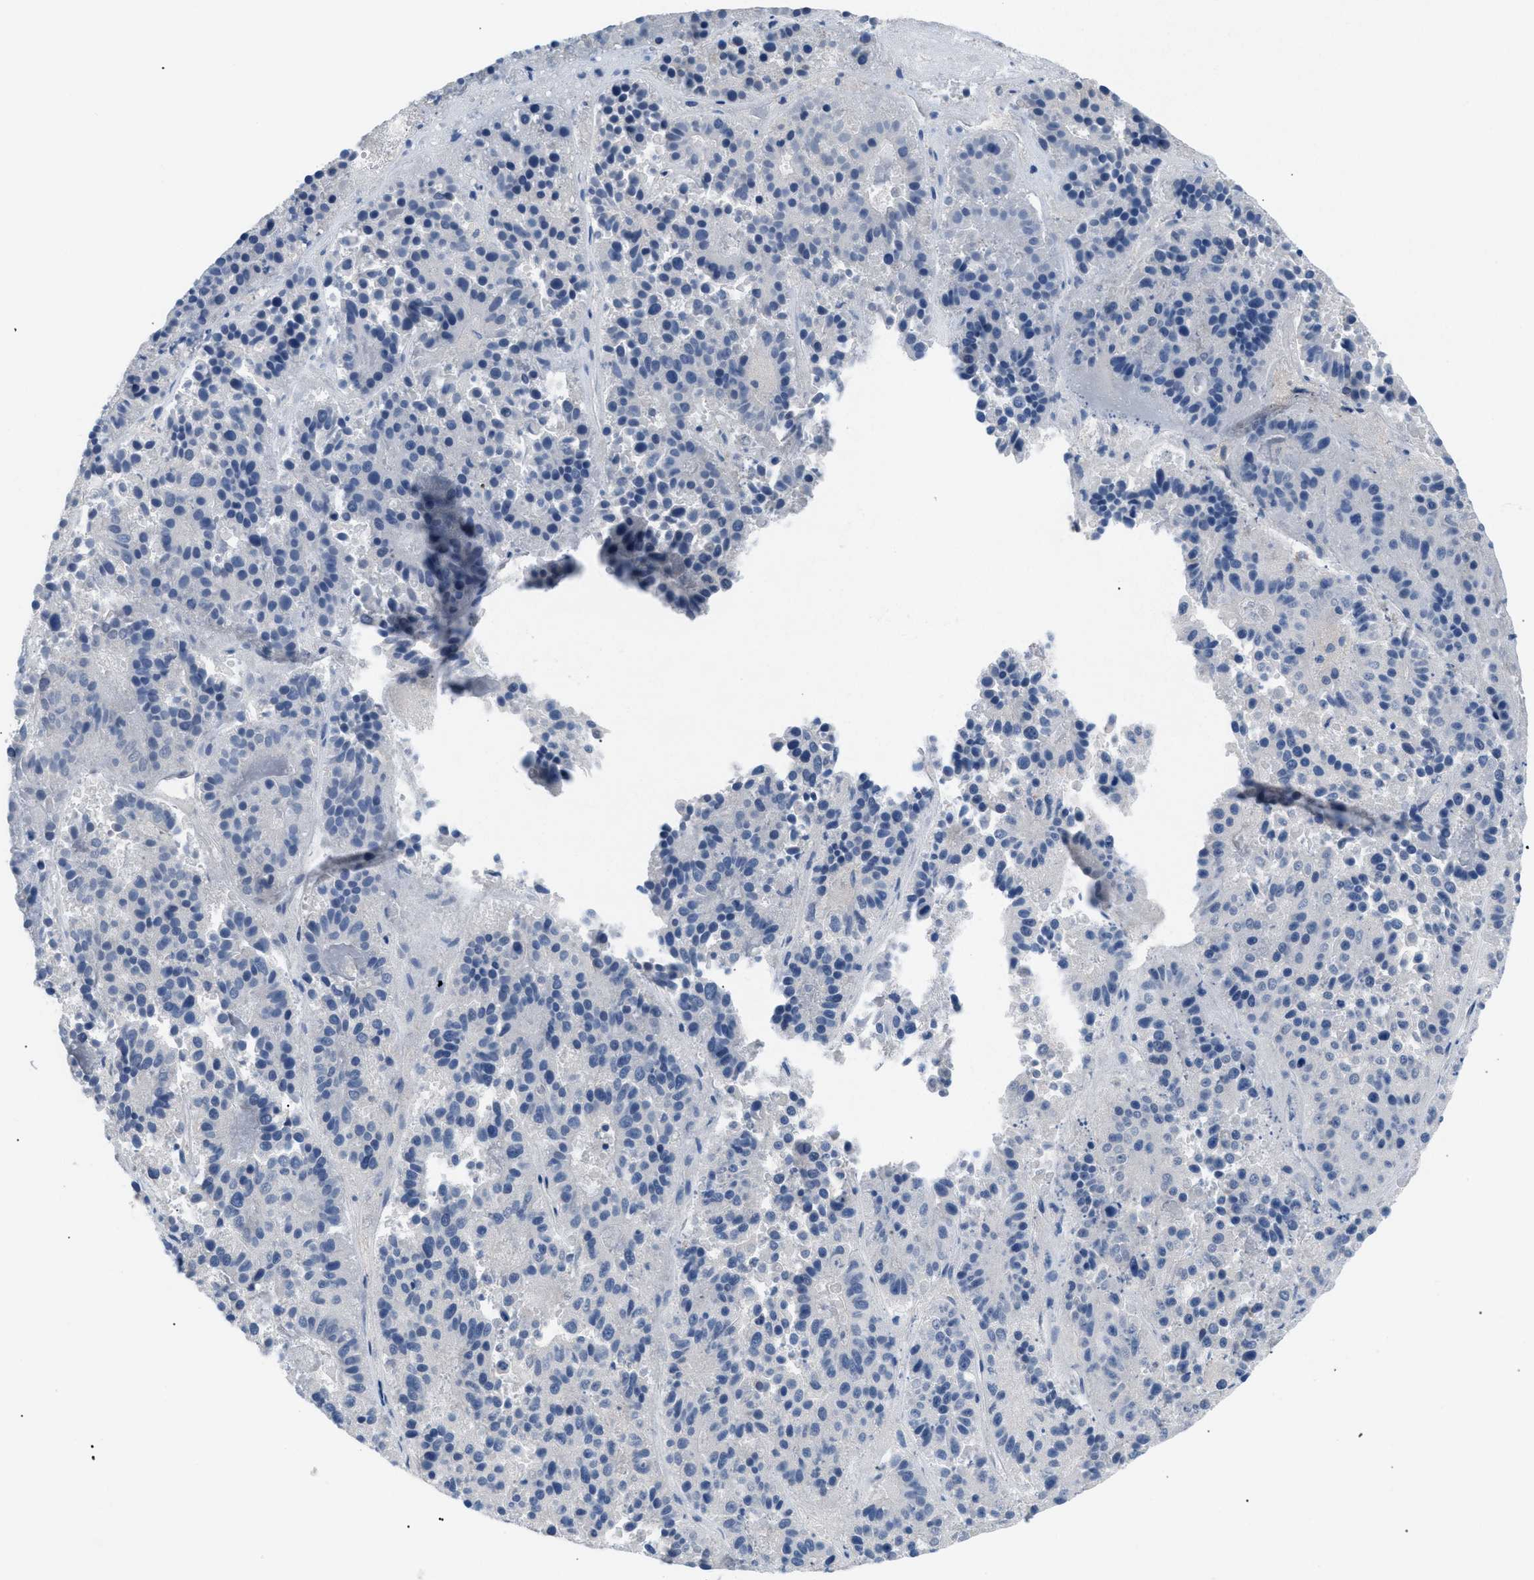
{"staining": {"intensity": "negative", "quantity": "none", "location": "none"}, "tissue": "pancreatic cancer", "cell_type": "Tumor cells", "image_type": "cancer", "snomed": [{"axis": "morphology", "description": "Adenocarcinoma, NOS"}, {"axis": "topography", "description": "Pancreas"}], "caption": "Immunohistochemistry (IHC) micrograph of human pancreatic adenocarcinoma stained for a protein (brown), which reveals no staining in tumor cells.", "gene": "ILDR1", "patient": {"sex": "male", "age": 50}}